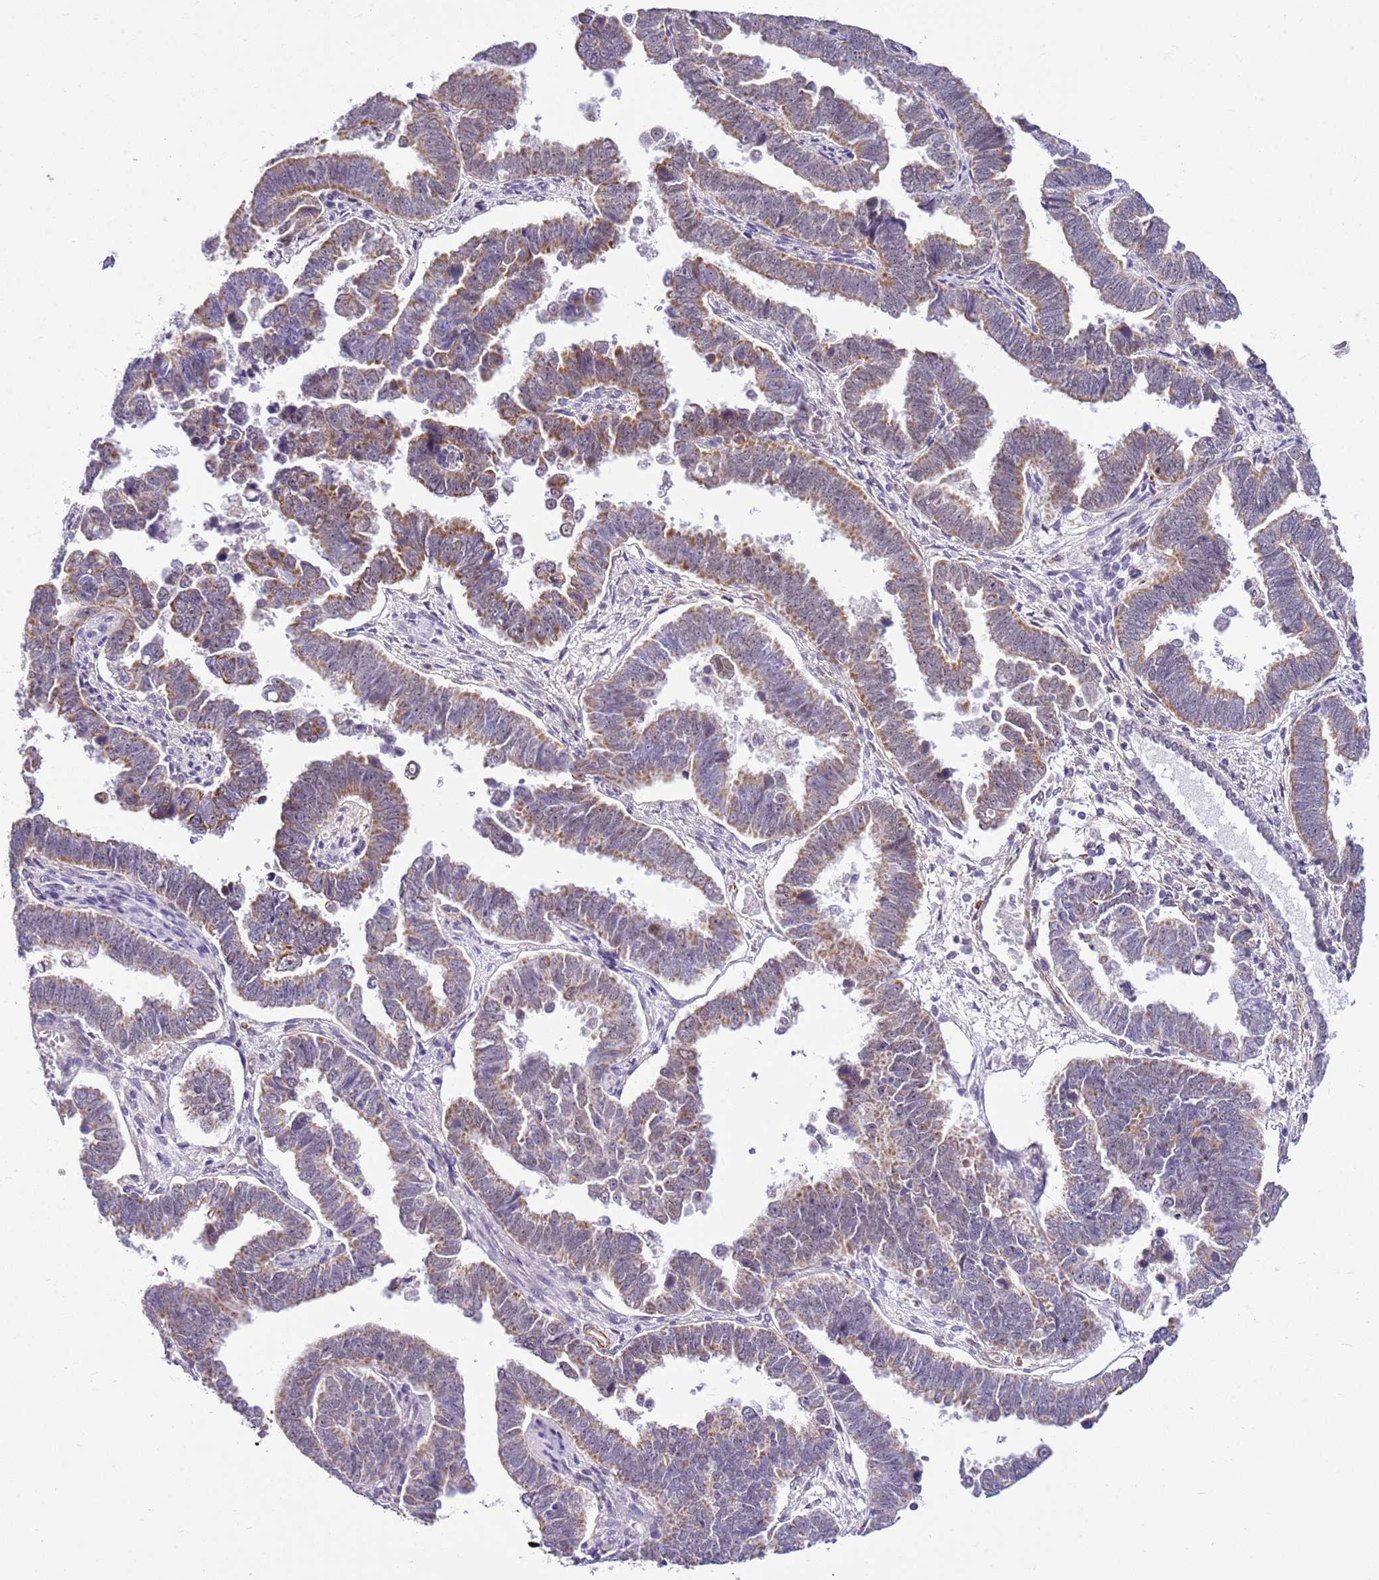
{"staining": {"intensity": "moderate", "quantity": ">75%", "location": "cytoplasmic/membranous"}, "tissue": "endometrial cancer", "cell_type": "Tumor cells", "image_type": "cancer", "snomed": [{"axis": "morphology", "description": "Adenocarcinoma, NOS"}, {"axis": "topography", "description": "Endometrium"}], "caption": "Immunohistochemistry (IHC) micrograph of human endometrial cancer (adenocarcinoma) stained for a protein (brown), which reveals medium levels of moderate cytoplasmic/membranous expression in approximately >75% of tumor cells.", "gene": "SMIM4", "patient": {"sex": "female", "age": 75}}